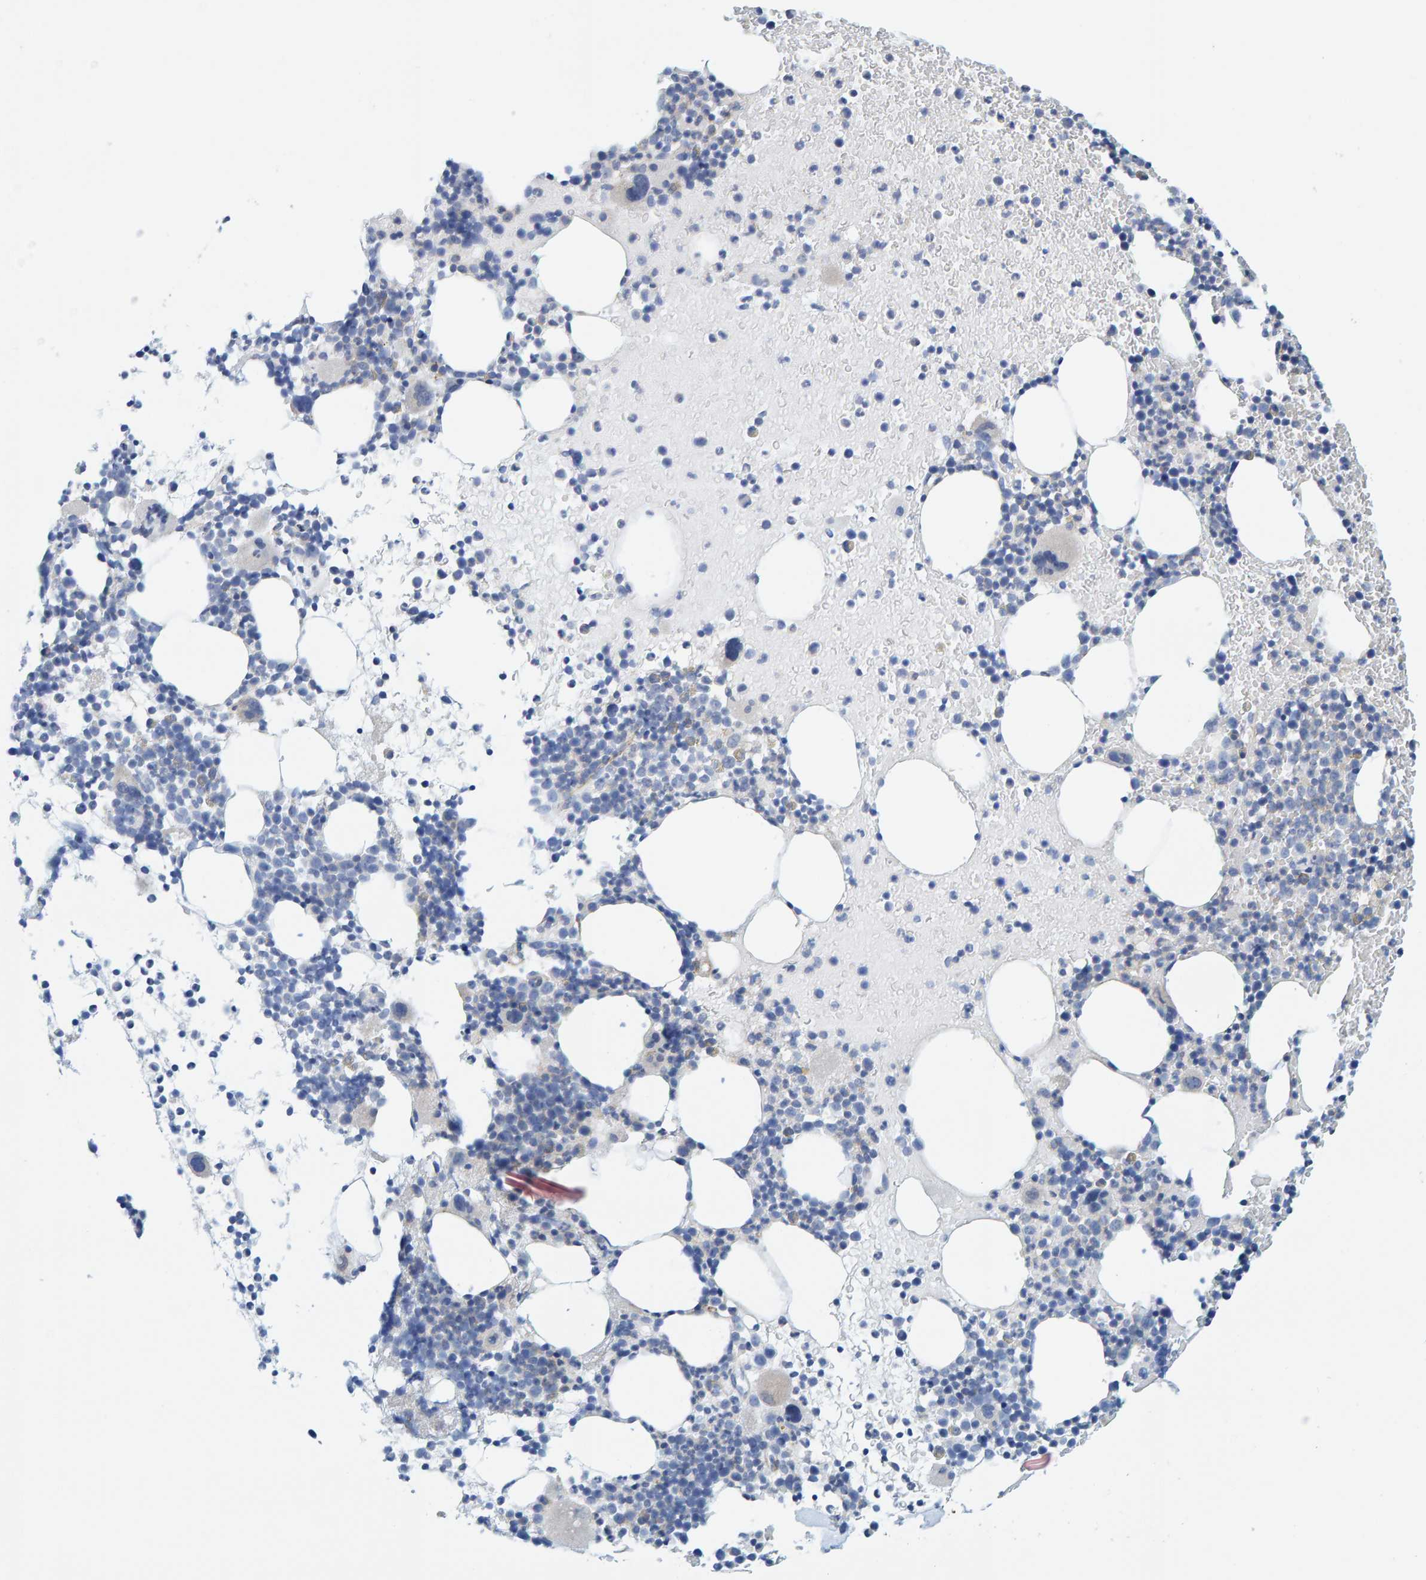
{"staining": {"intensity": "negative", "quantity": "none", "location": "none"}, "tissue": "bone marrow", "cell_type": "Hematopoietic cells", "image_type": "normal", "snomed": [{"axis": "morphology", "description": "Normal tissue, NOS"}, {"axis": "morphology", "description": "Inflammation, NOS"}, {"axis": "topography", "description": "Bone marrow"}], "caption": "The histopathology image displays no staining of hematopoietic cells in normal bone marrow.", "gene": "MAP1B", "patient": {"sex": "male", "age": 78}}